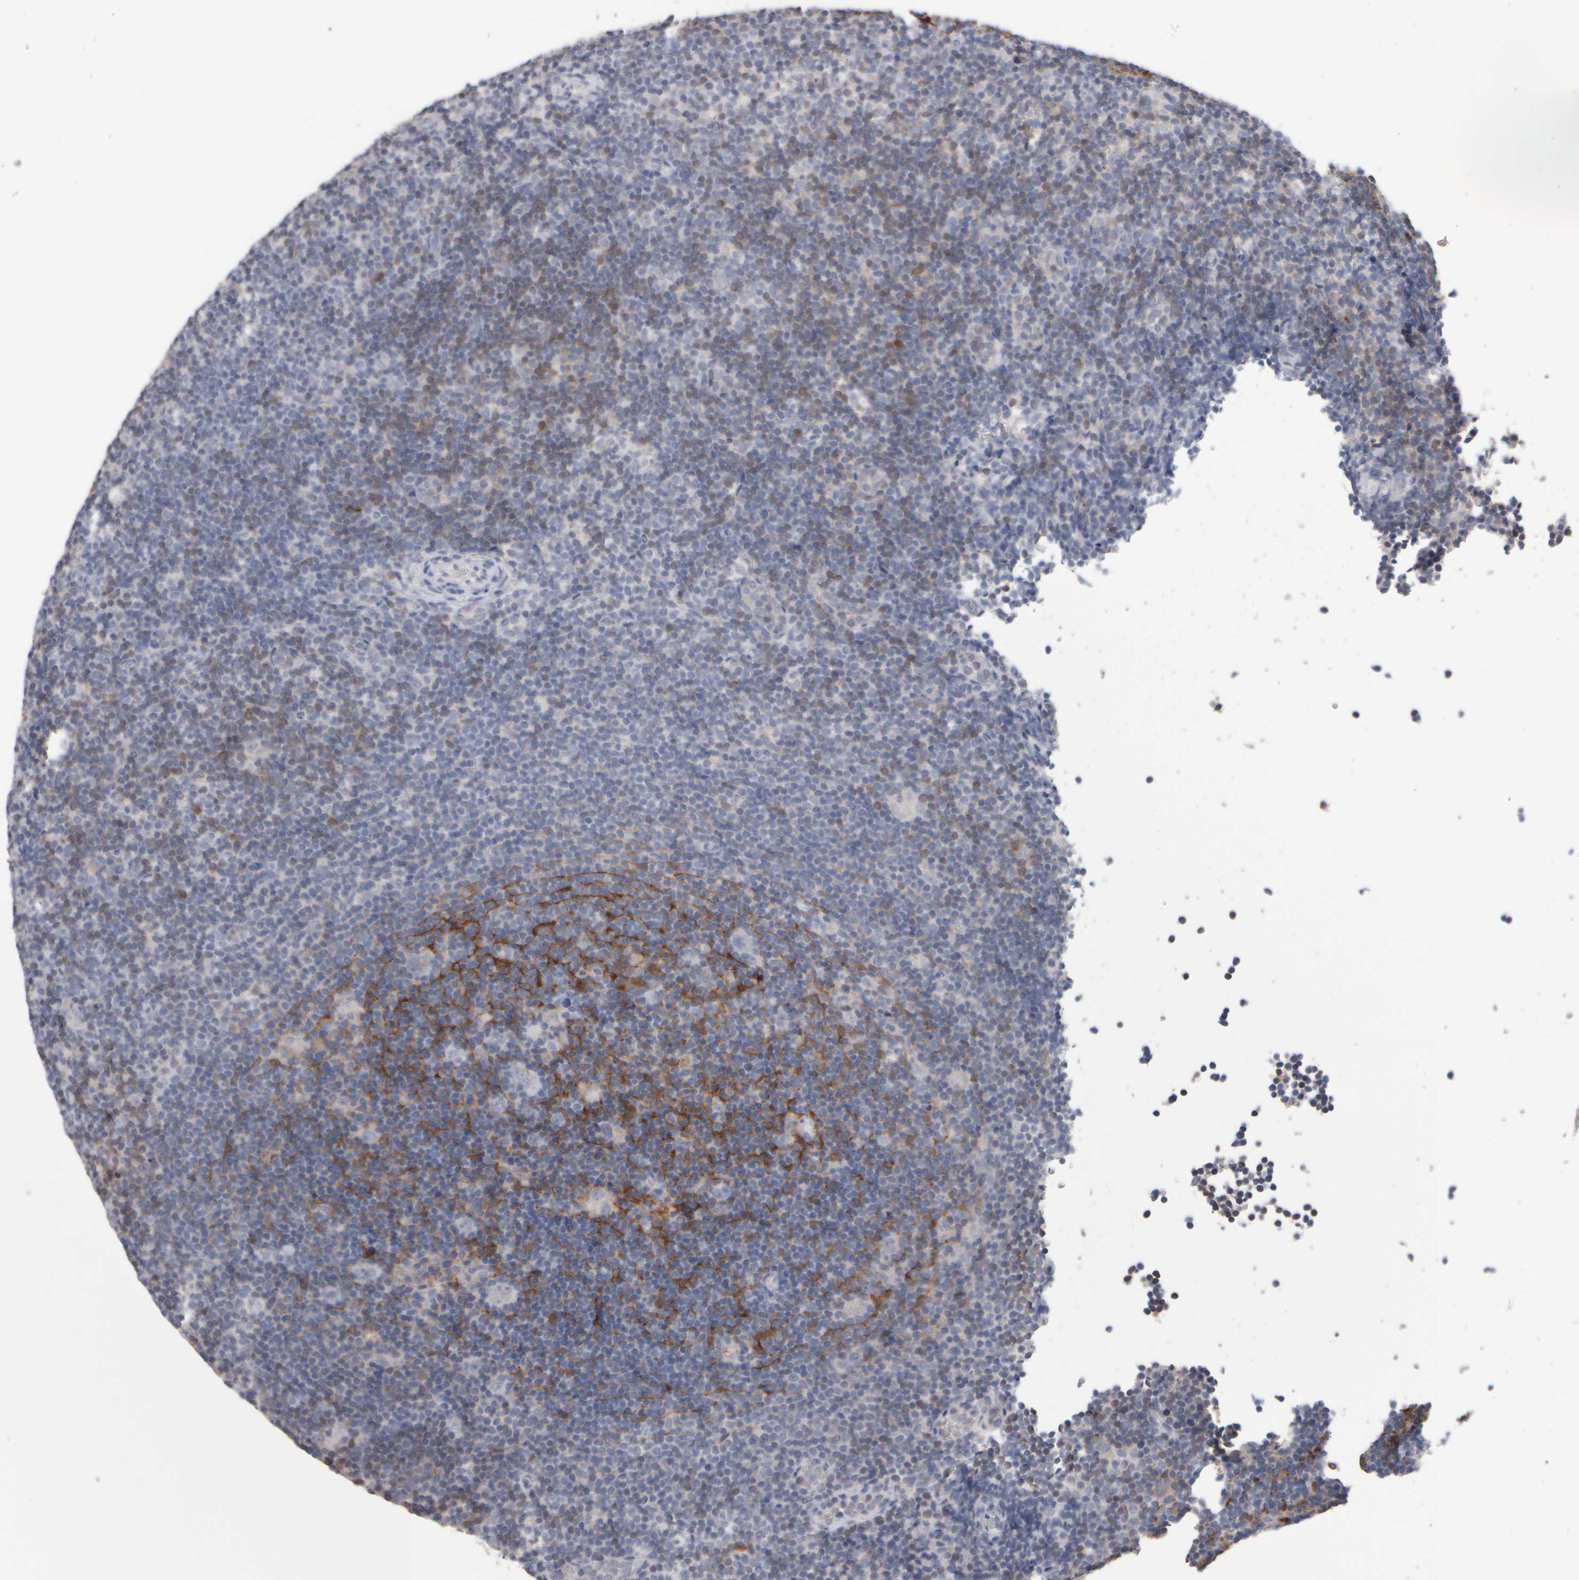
{"staining": {"intensity": "negative", "quantity": "none", "location": "none"}, "tissue": "lymphoma", "cell_type": "Tumor cells", "image_type": "cancer", "snomed": [{"axis": "morphology", "description": "Hodgkin's disease, NOS"}, {"axis": "topography", "description": "Lymph node"}], "caption": "This is an immunohistochemistry (IHC) histopathology image of human lymphoma. There is no positivity in tumor cells.", "gene": "EPHX2", "patient": {"sex": "female", "age": 57}}